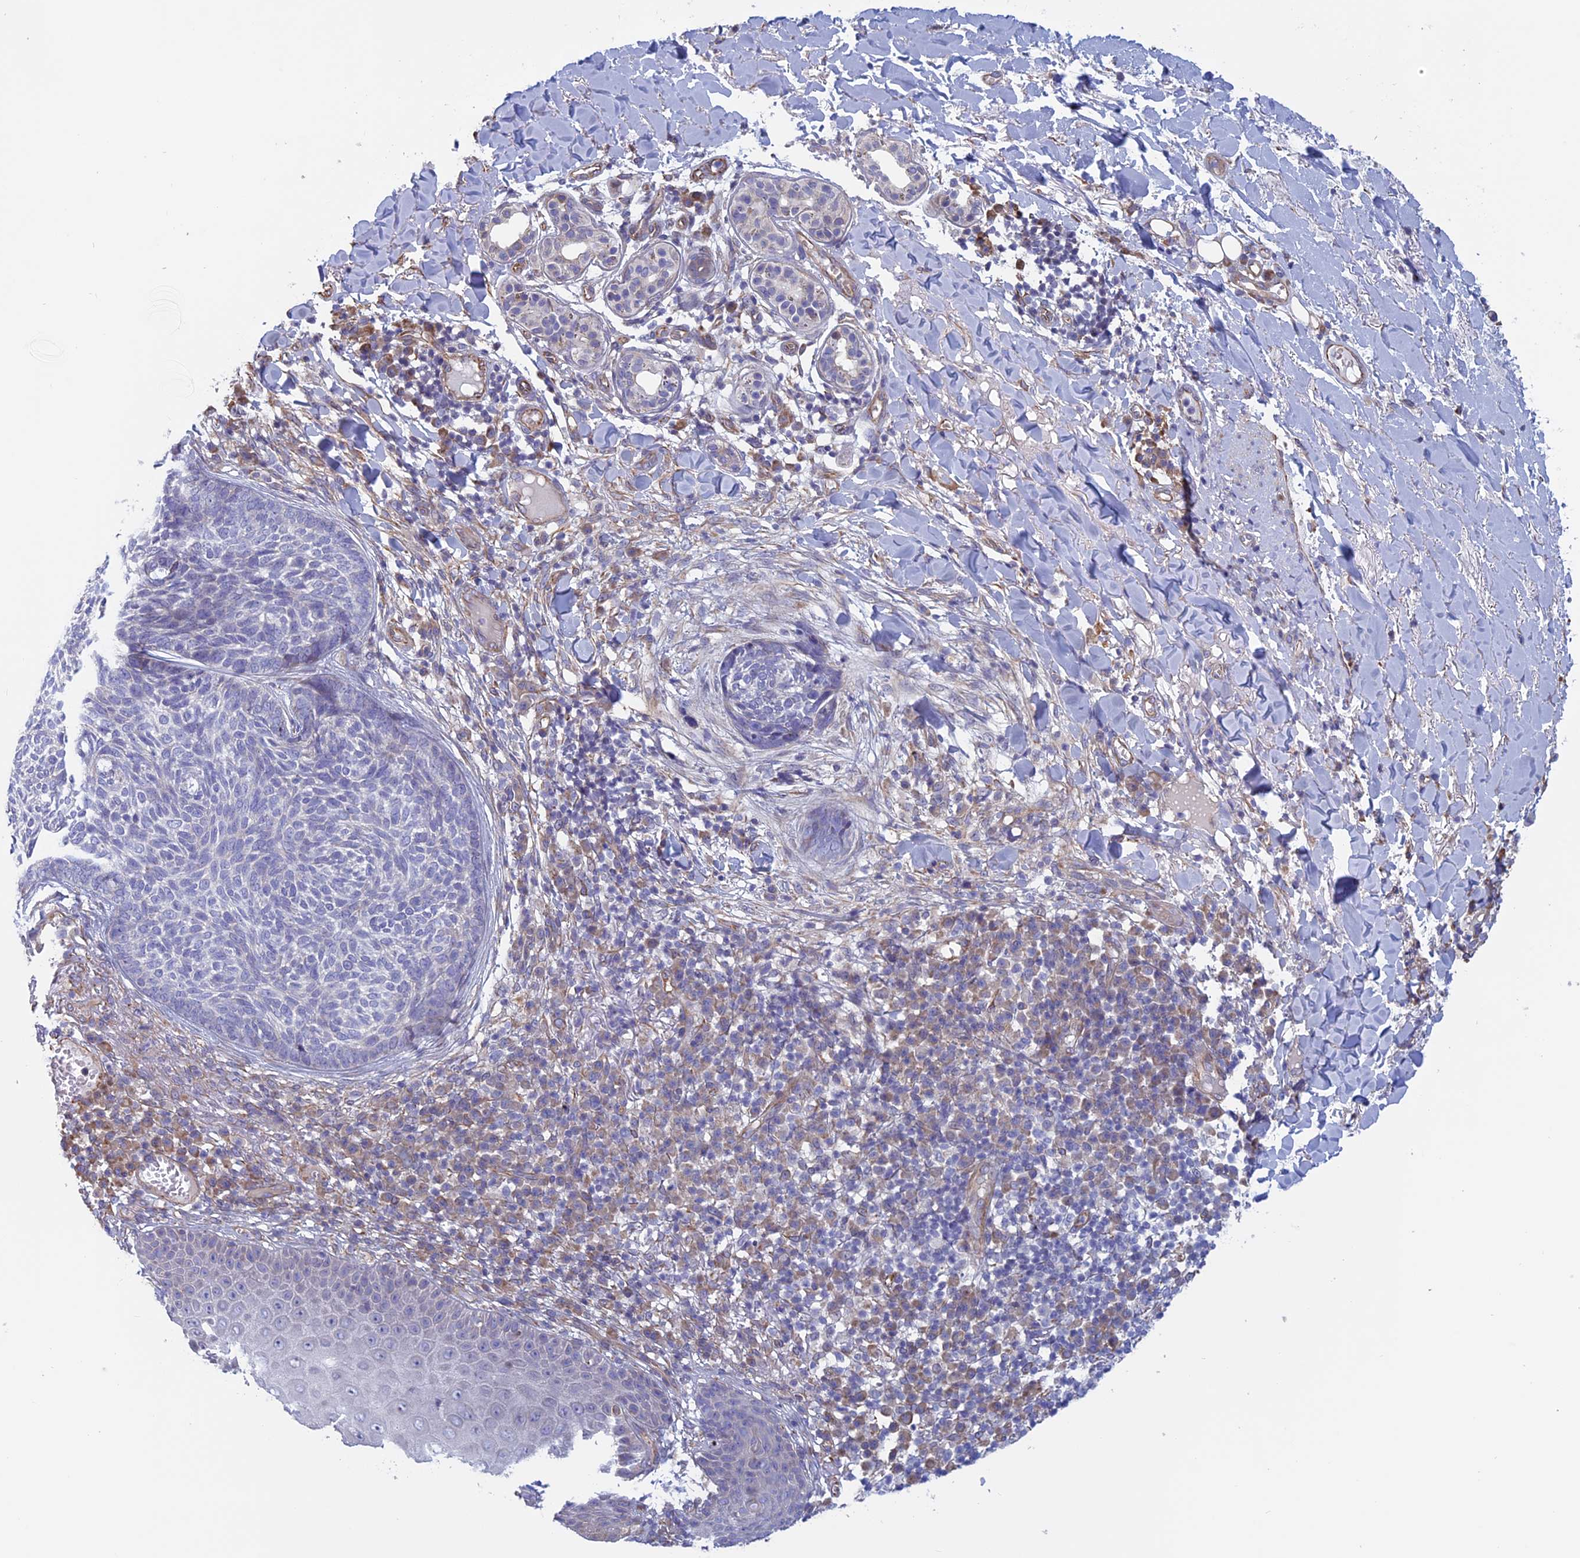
{"staining": {"intensity": "negative", "quantity": "none", "location": "none"}, "tissue": "skin cancer", "cell_type": "Tumor cells", "image_type": "cancer", "snomed": [{"axis": "morphology", "description": "Basal cell carcinoma"}, {"axis": "topography", "description": "Skin"}], "caption": "This is an immunohistochemistry micrograph of human skin basal cell carcinoma. There is no positivity in tumor cells.", "gene": "BCL2L10", "patient": {"sex": "male", "age": 85}}